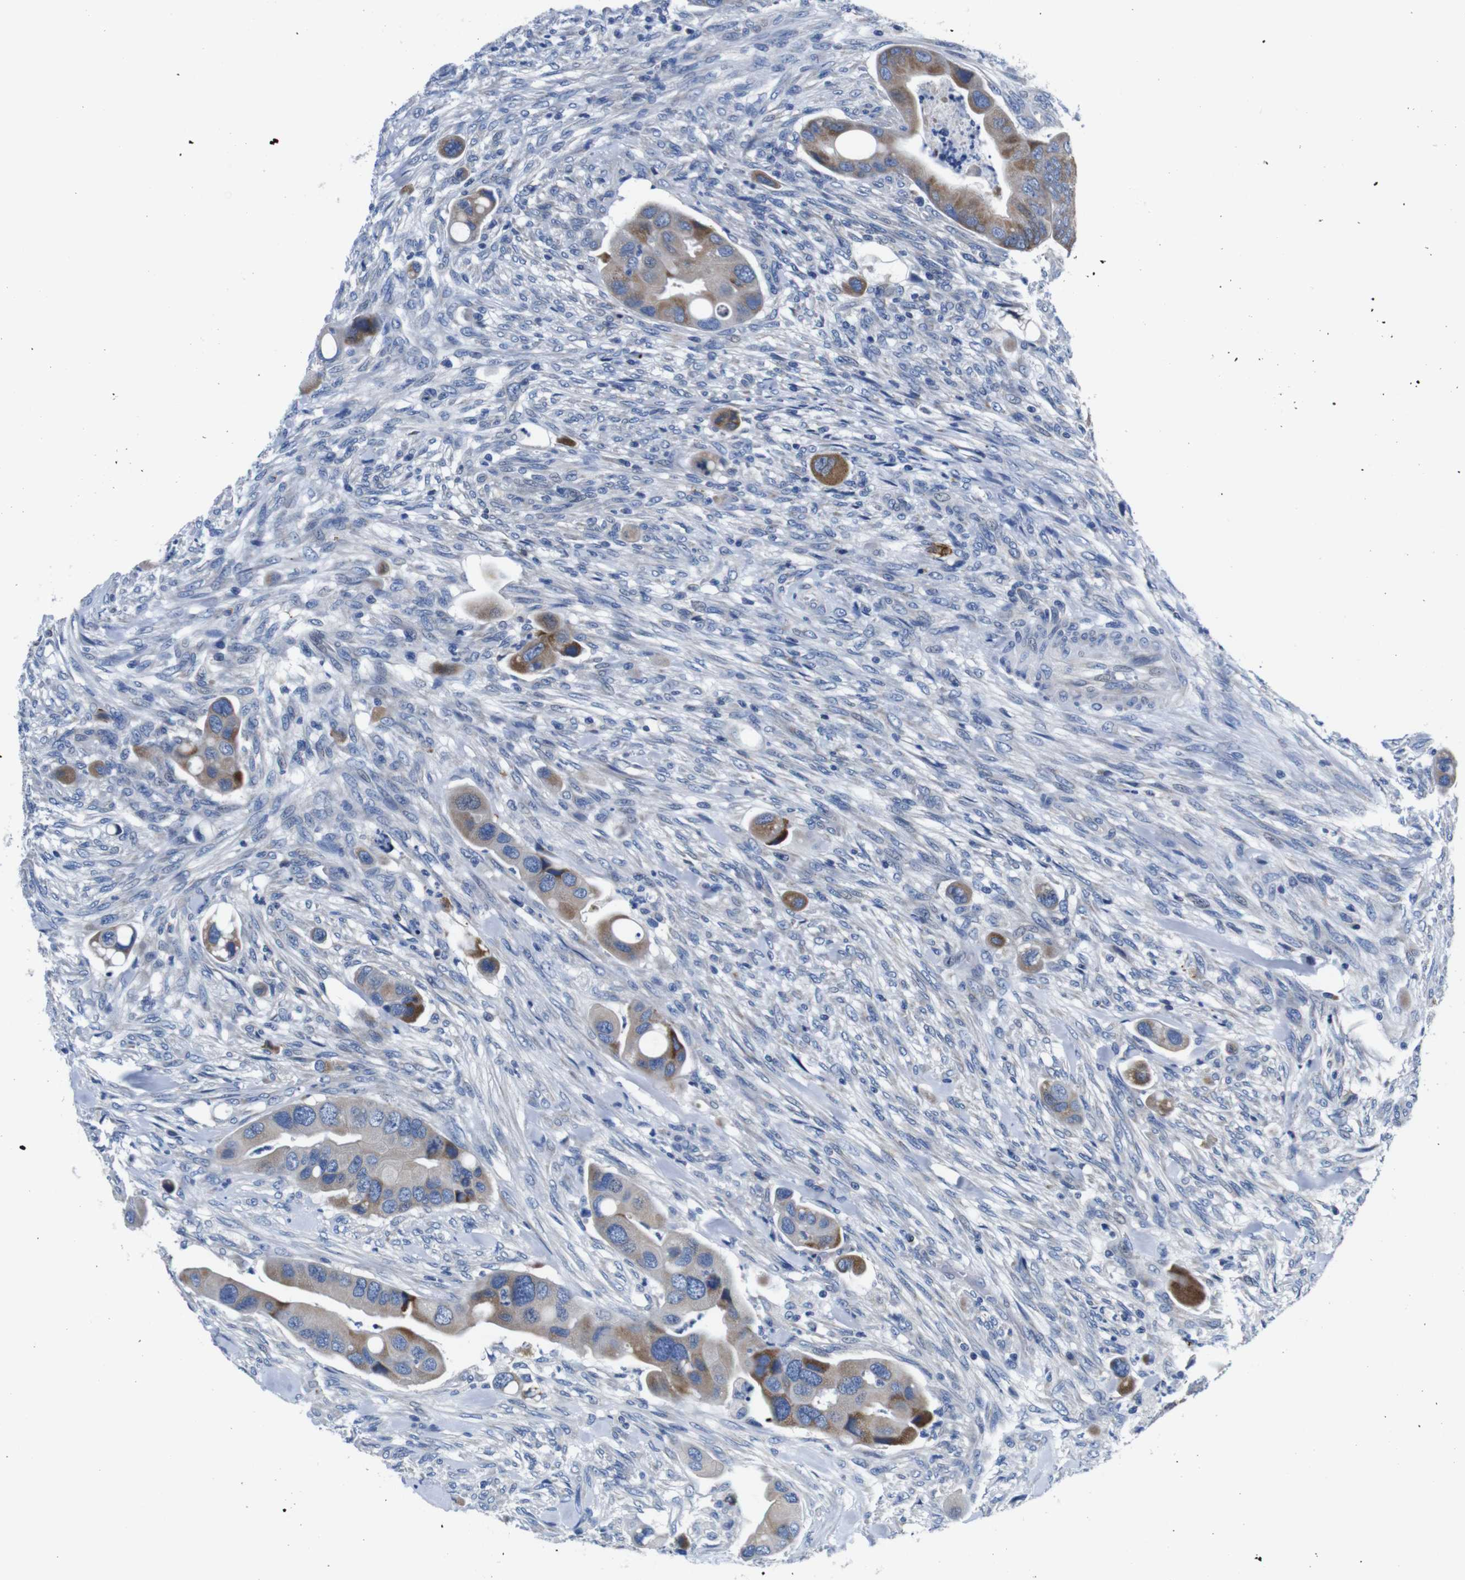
{"staining": {"intensity": "moderate", "quantity": "25%-75%", "location": "cytoplasmic/membranous"}, "tissue": "colorectal cancer", "cell_type": "Tumor cells", "image_type": "cancer", "snomed": [{"axis": "morphology", "description": "Adenocarcinoma, NOS"}, {"axis": "topography", "description": "Rectum"}], "caption": "IHC photomicrograph of human adenocarcinoma (colorectal) stained for a protein (brown), which shows medium levels of moderate cytoplasmic/membranous expression in approximately 25%-75% of tumor cells.", "gene": "SNX19", "patient": {"sex": "female", "age": 57}}